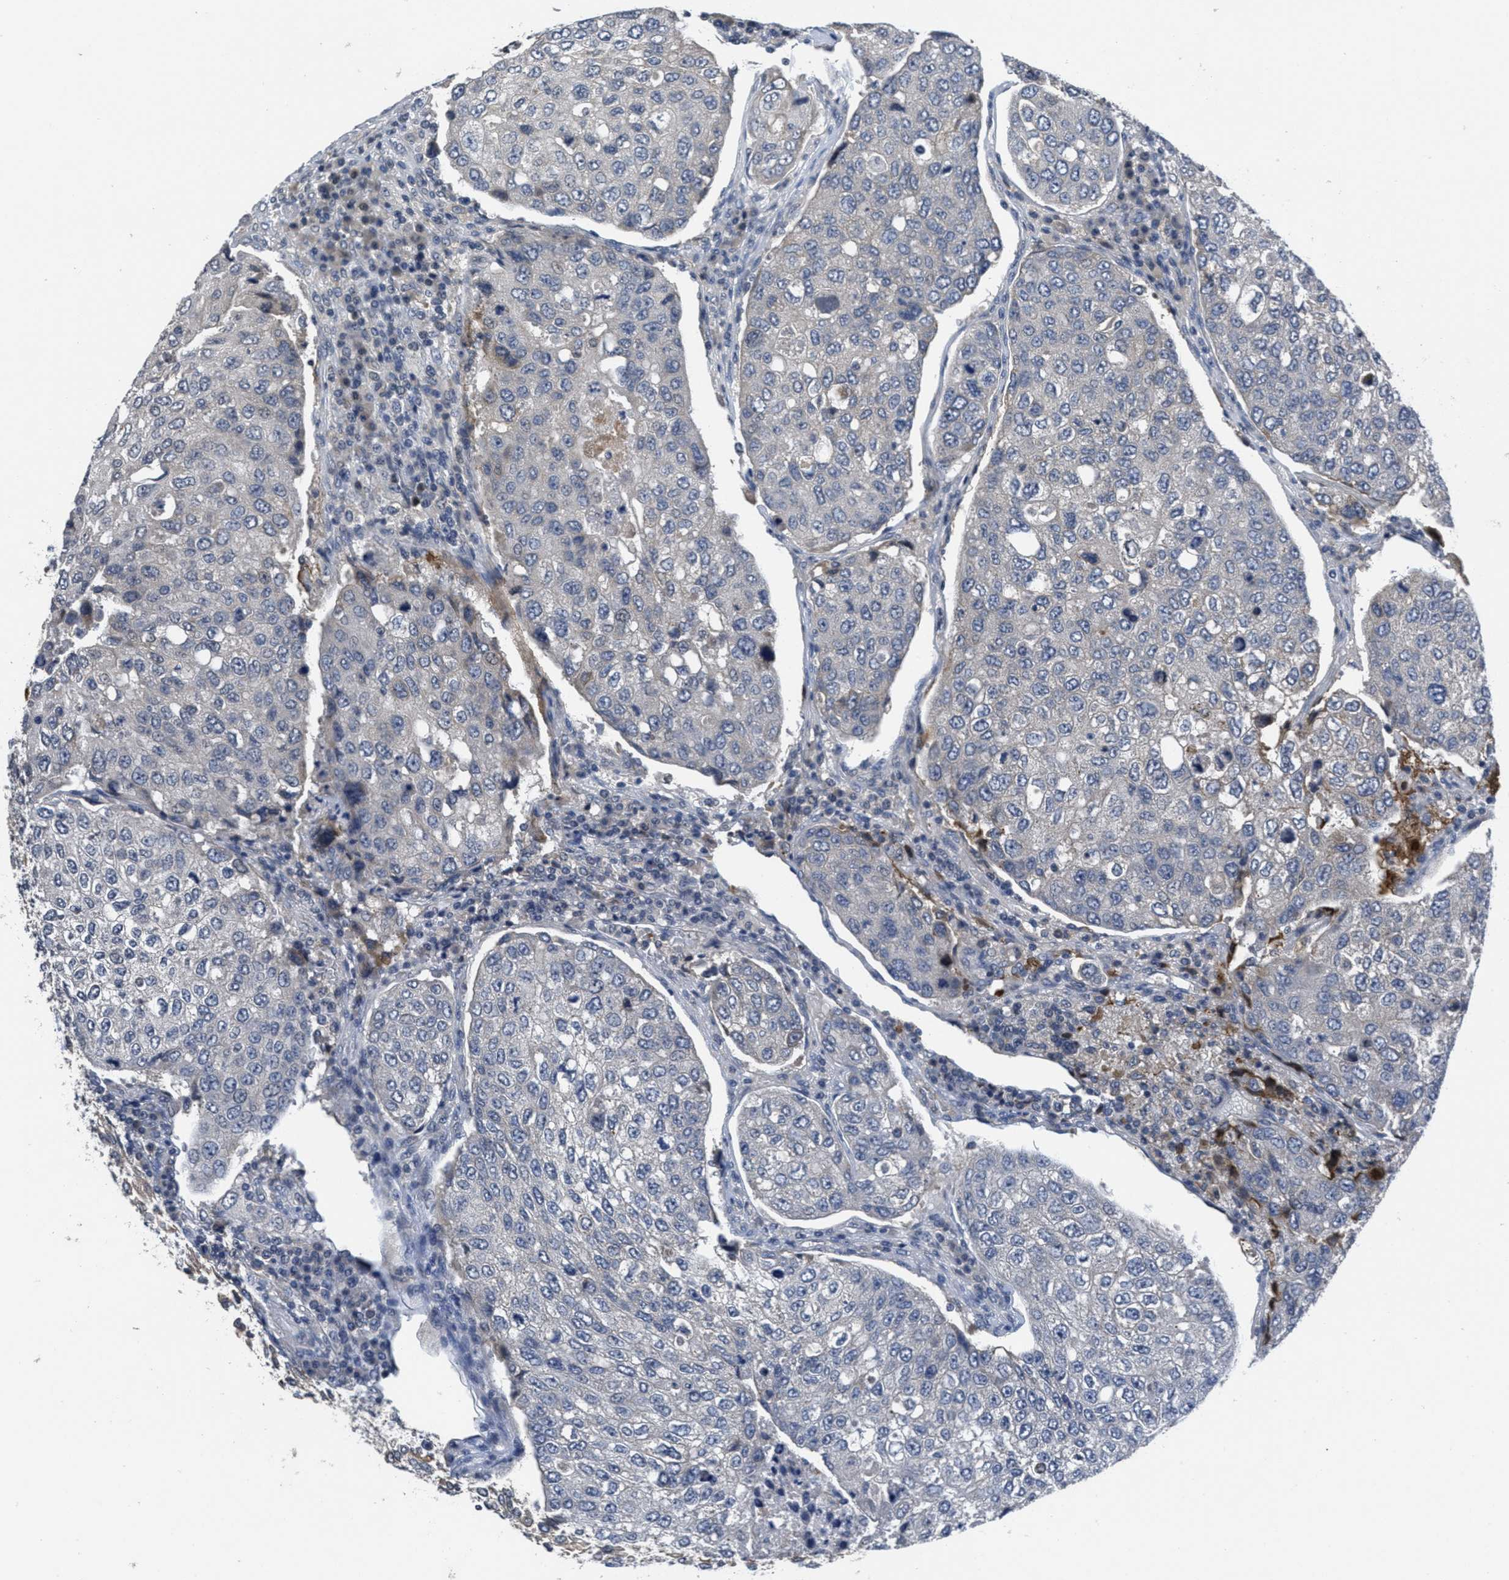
{"staining": {"intensity": "negative", "quantity": "none", "location": "none"}, "tissue": "urothelial cancer", "cell_type": "Tumor cells", "image_type": "cancer", "snomed": [{"axis": "morphology", "description": "Urothelial carcinoma, High grade"}, {"axis": "topography", "description": "Lymph node"}, {"axis": "topography", "description": "Urinary bladder"}], "caption": "High magnification brightfield microscopy of high-grade urothelial carcinoma stained with DAB (brown) and counterstained with hematoxylin (blue): tumor cells show no significant positivity.", "gene": "ANGPT1", "patient": {"sex": "male", "age": 51}}